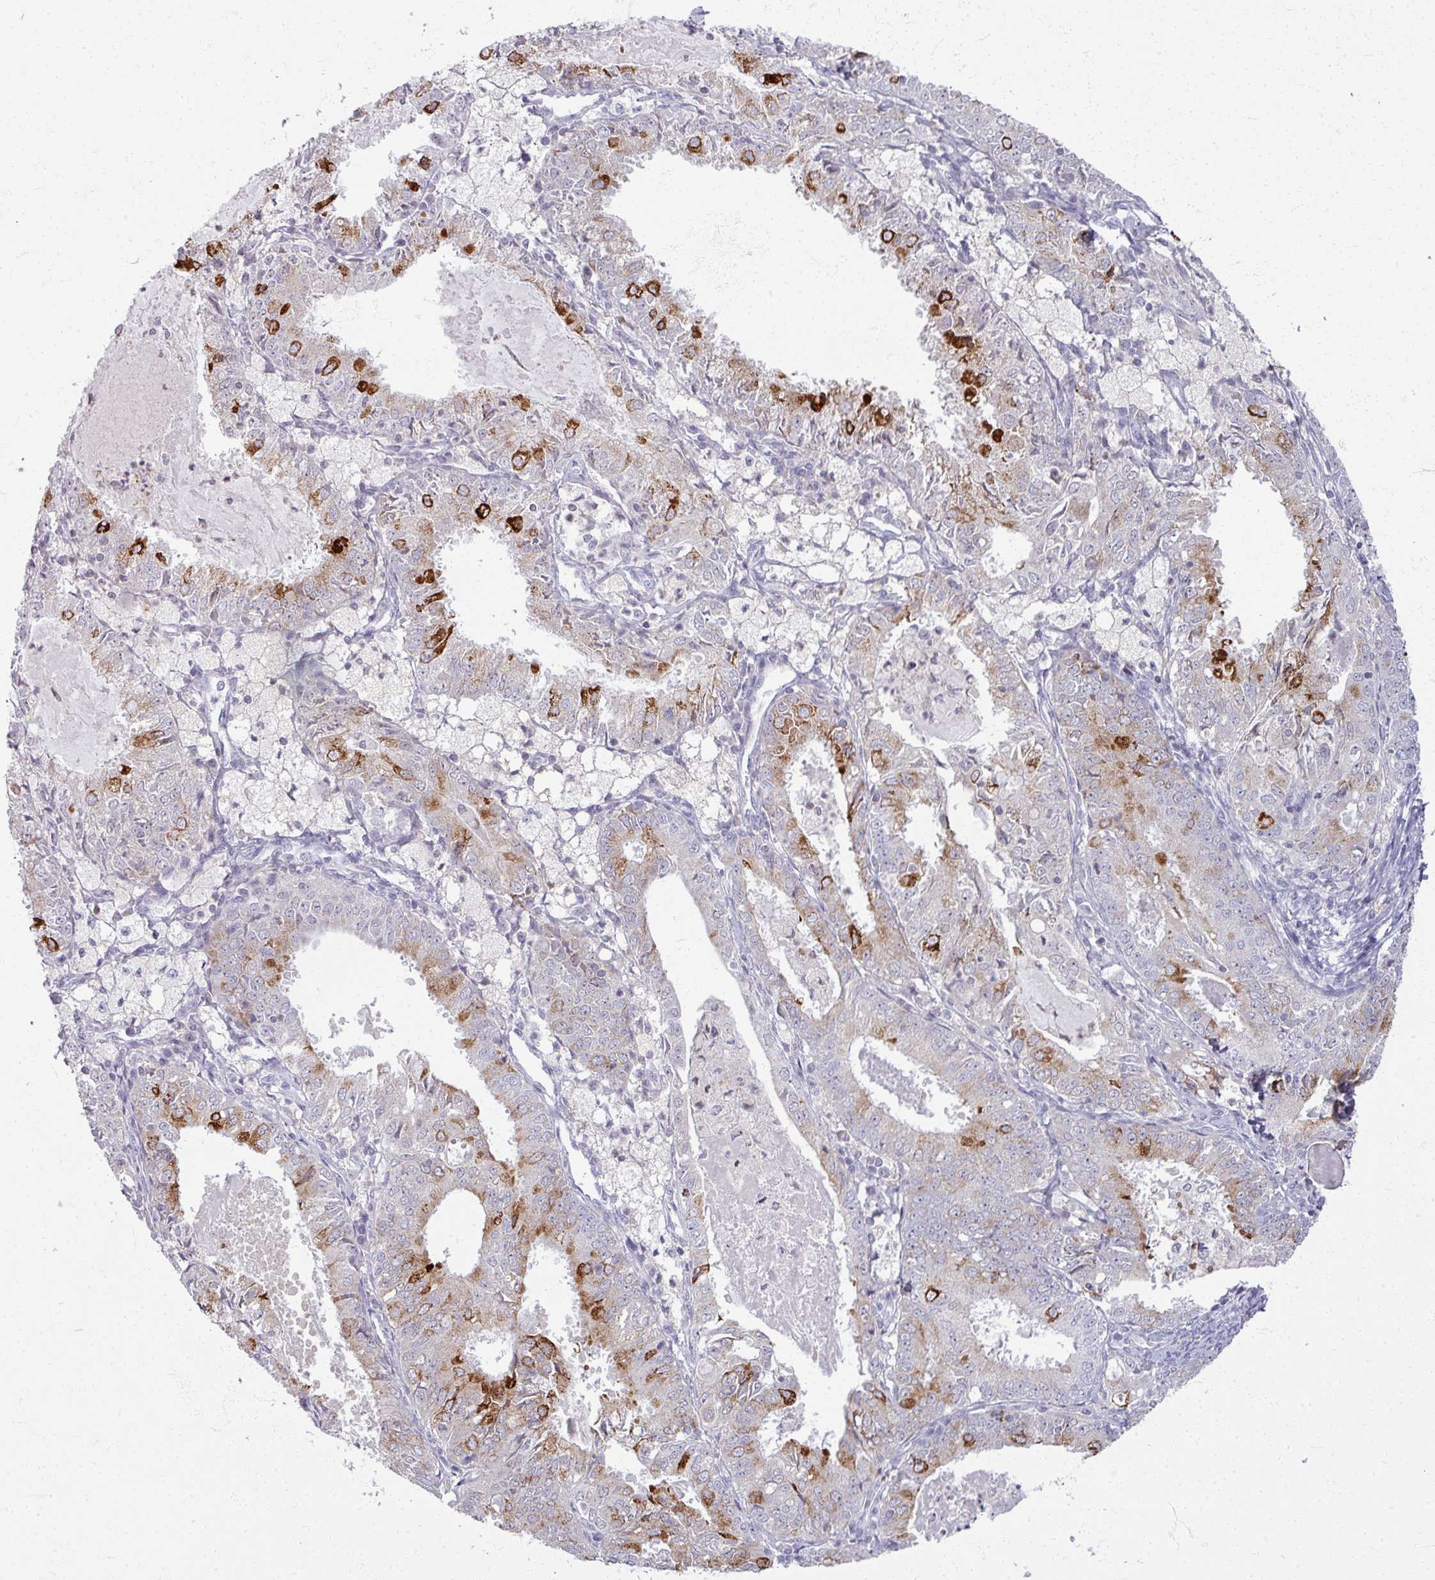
{"staining": {"intensity": "strong", "quantity": "<25%", "location": "cytoplasmic/membranous"}, "tissue": "endometrial cancer", "cell_type": "Tumor cells", "image_type": "cancer", "snomed": [{"axis": "morphology", "description": "Adenocarcinoma, NOS"}, {"axis": "topography", "description": "Endometrium"}], "caption": "Protein staining exhibits strong cytoplasmic/membranous expression in about <25% of tumor cells in endometrial adenocarcinoma.", "gene": "TTLL7", "patient": {"sex": "female", "age": 57}}